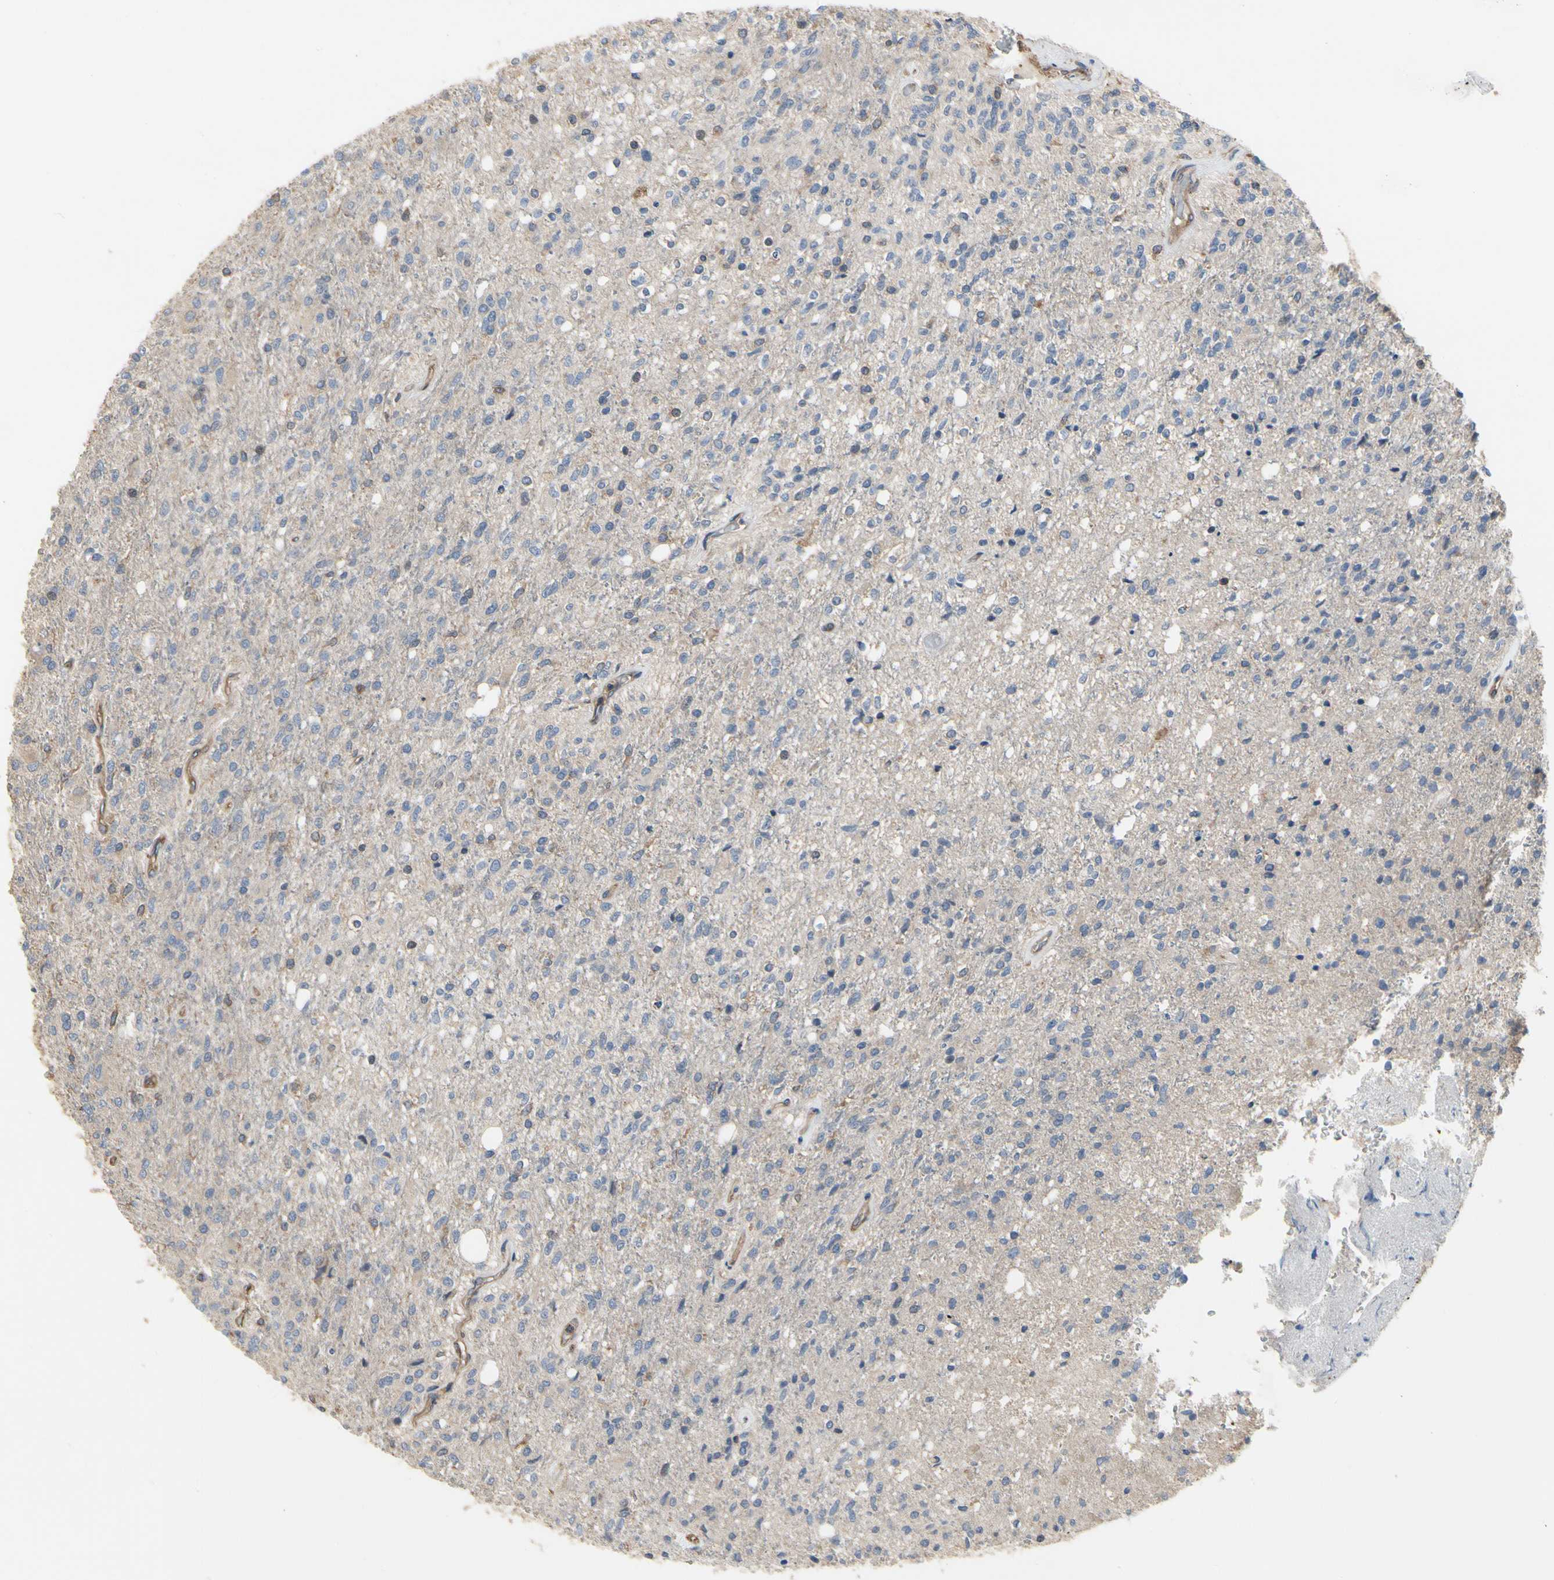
{"staining": {"intensity": "weak", "quantity": "<25%", "location": "cytoplasmic/membranous"}, "tissue": "glioma", "cell_type": "Tumor cells", "image_type": "cancer", "snomed": [{"axis": "morphology", "description": "Normal tissue, NOS"}, {"axis": "morphology", "description": "Glioma, malignant, High grade"}, {"axis": "topography", "description": "Cerebral cortex"}], "caption": "Immunohistochemistry (IHC) image of neoplastic tissue: human glioma stained with DAB shows no significant protein positivity in tumor cells.", "gene": "PDZK1", "patient": {"sex": "male", "age": 77}}